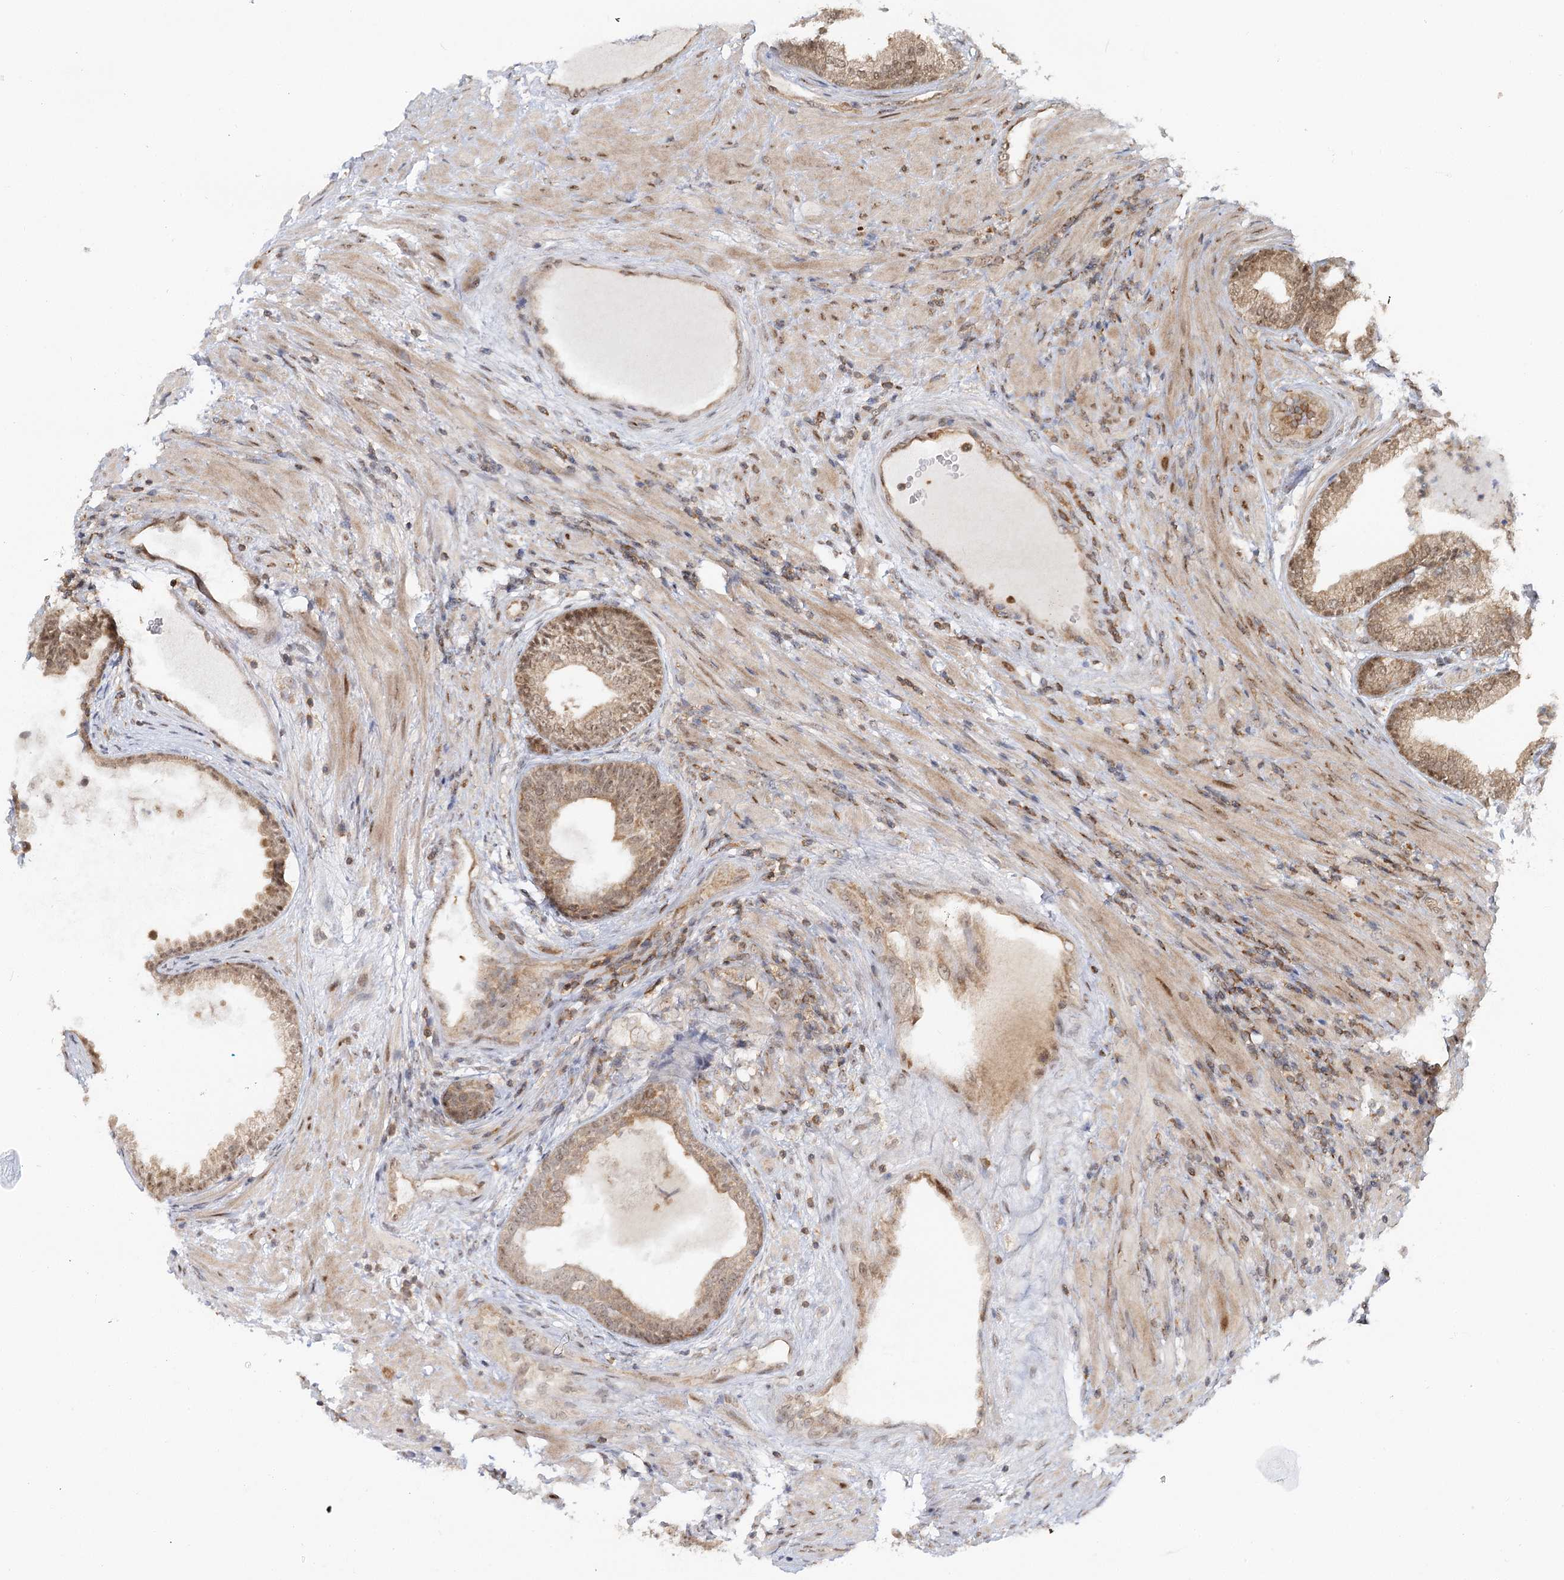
{"staining": {"intensity": "moderate", "quantity": ">75%", "location": "cytoplasmic/membranous,nuclear"}, "tissue": "prostate", "cell_type": "Glandular cells", "image_type": "normal", "snomed": [{"axis": "morphology", "description": "Normal tissue, NOS"}, {"axis": "topography", "description": "Prostate"}], "caption": "Prostate stained with DAB immunohistochemistry (IHC) shows medium levels of moderate cytoplasmic/membranous,nuclear staining in approximately >75% of glandular cells. The protein is shown in brown color, while the nuclei are stained blue.", "gene": "FAM120B", "patient": {"sex": "male", "age": 76}}